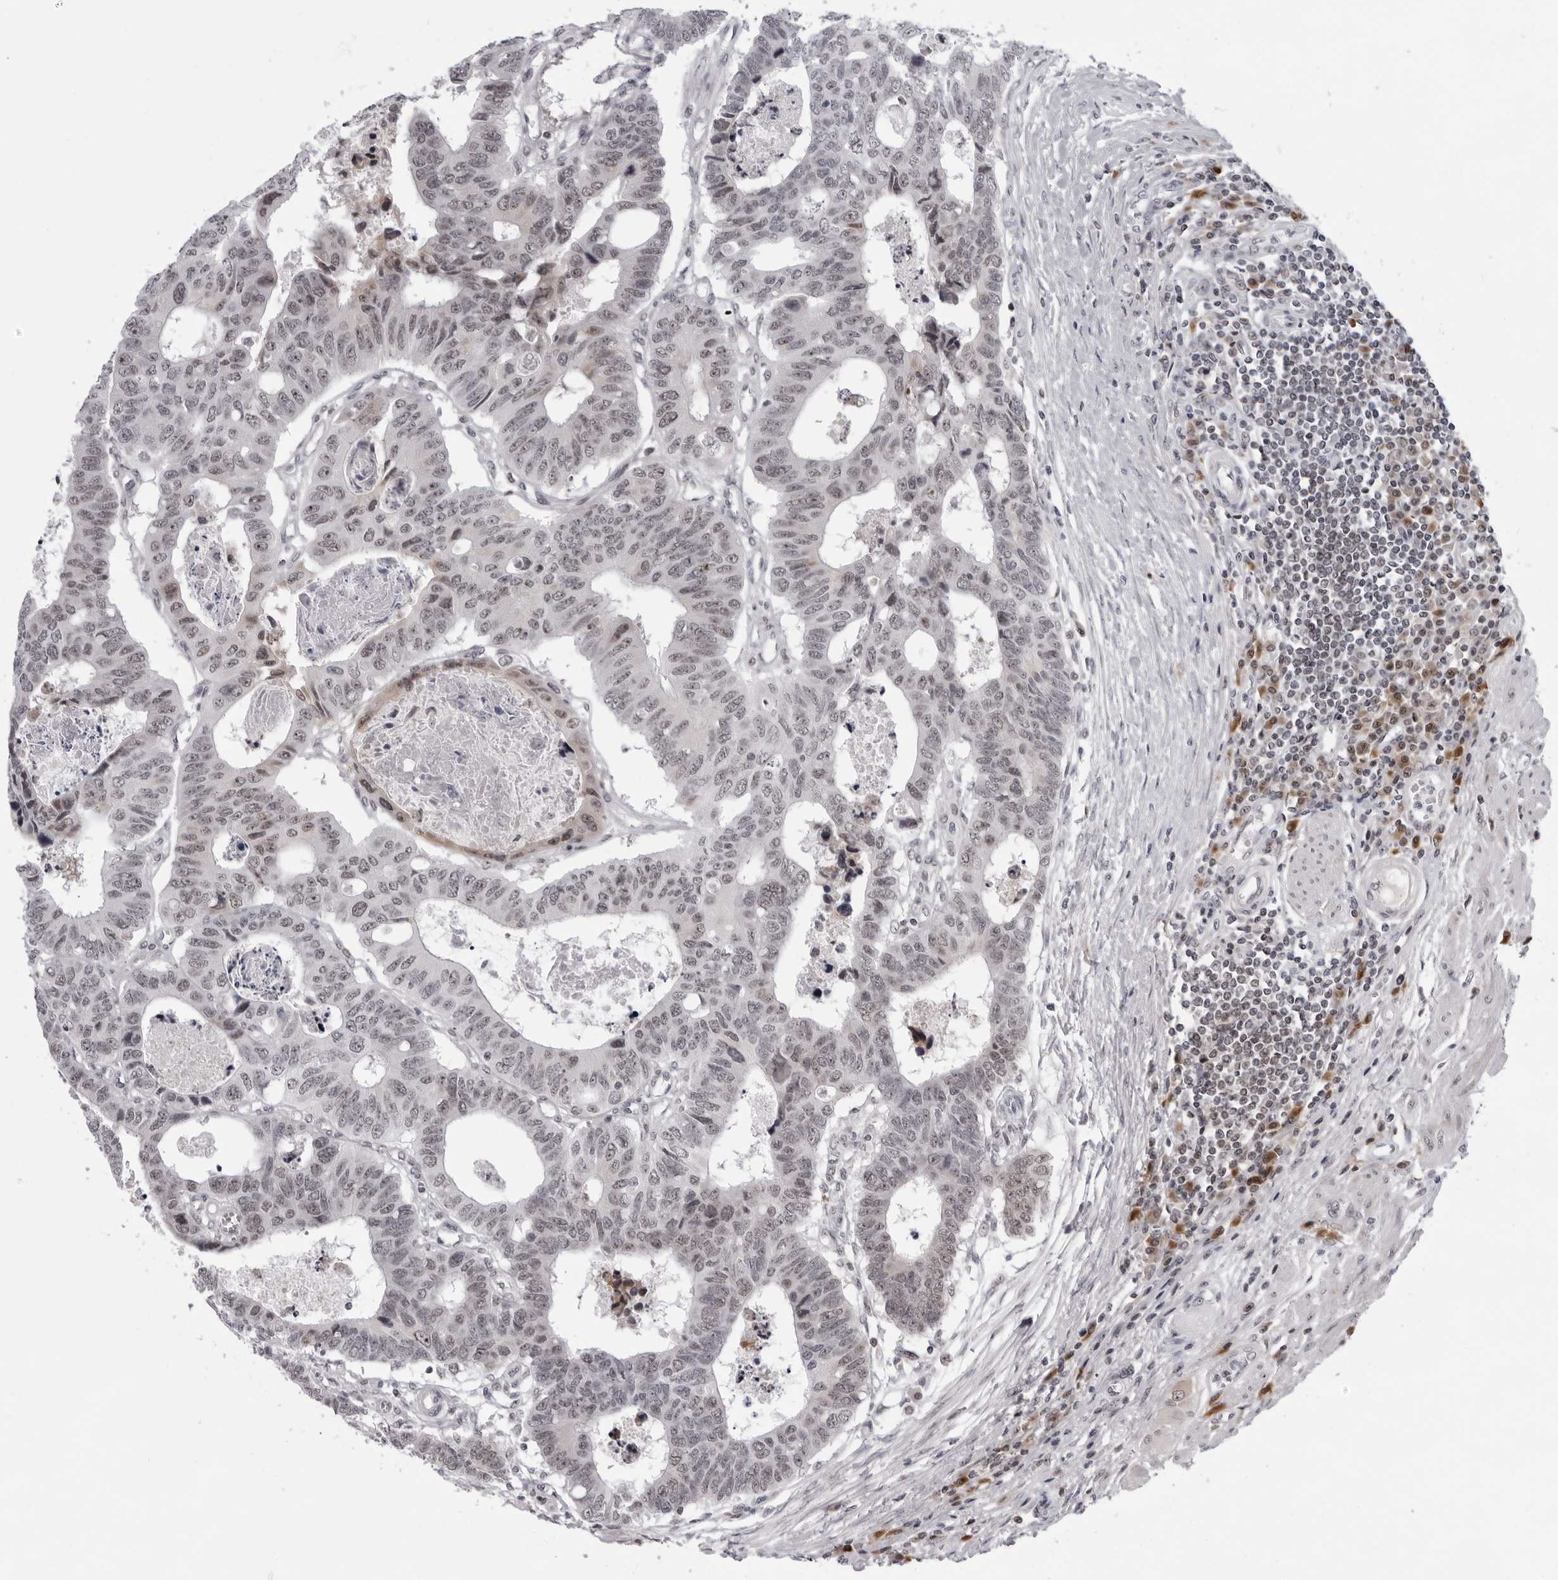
{"staining": {"intensity": "moderate", "quantity": "25%-75%", "location": "nuclear"}, "tissue": "colorectal cancer", "cell_type": "Tumor cells", "image_type": "cancer", "snomed": [{"axis": "morphology", "description": "Adenocarcinoma, NOS"}, {"axis": "topography", "description": "Rectum"}], "caption": "Brown immunohistochemical staining in human colorectal cancer (adenocarcinoma) reveals moderate nuclear staining in about 25%-75% of tumor cells. The protein of interest is stained brown, and the nuclei are stained in blue (DAB (3,3'-diaminobenzidine) IHC with brightfield microscopy, high magnification).", "gene": "EXOSC10", "patient": {"sex": "male", "age": 84}}